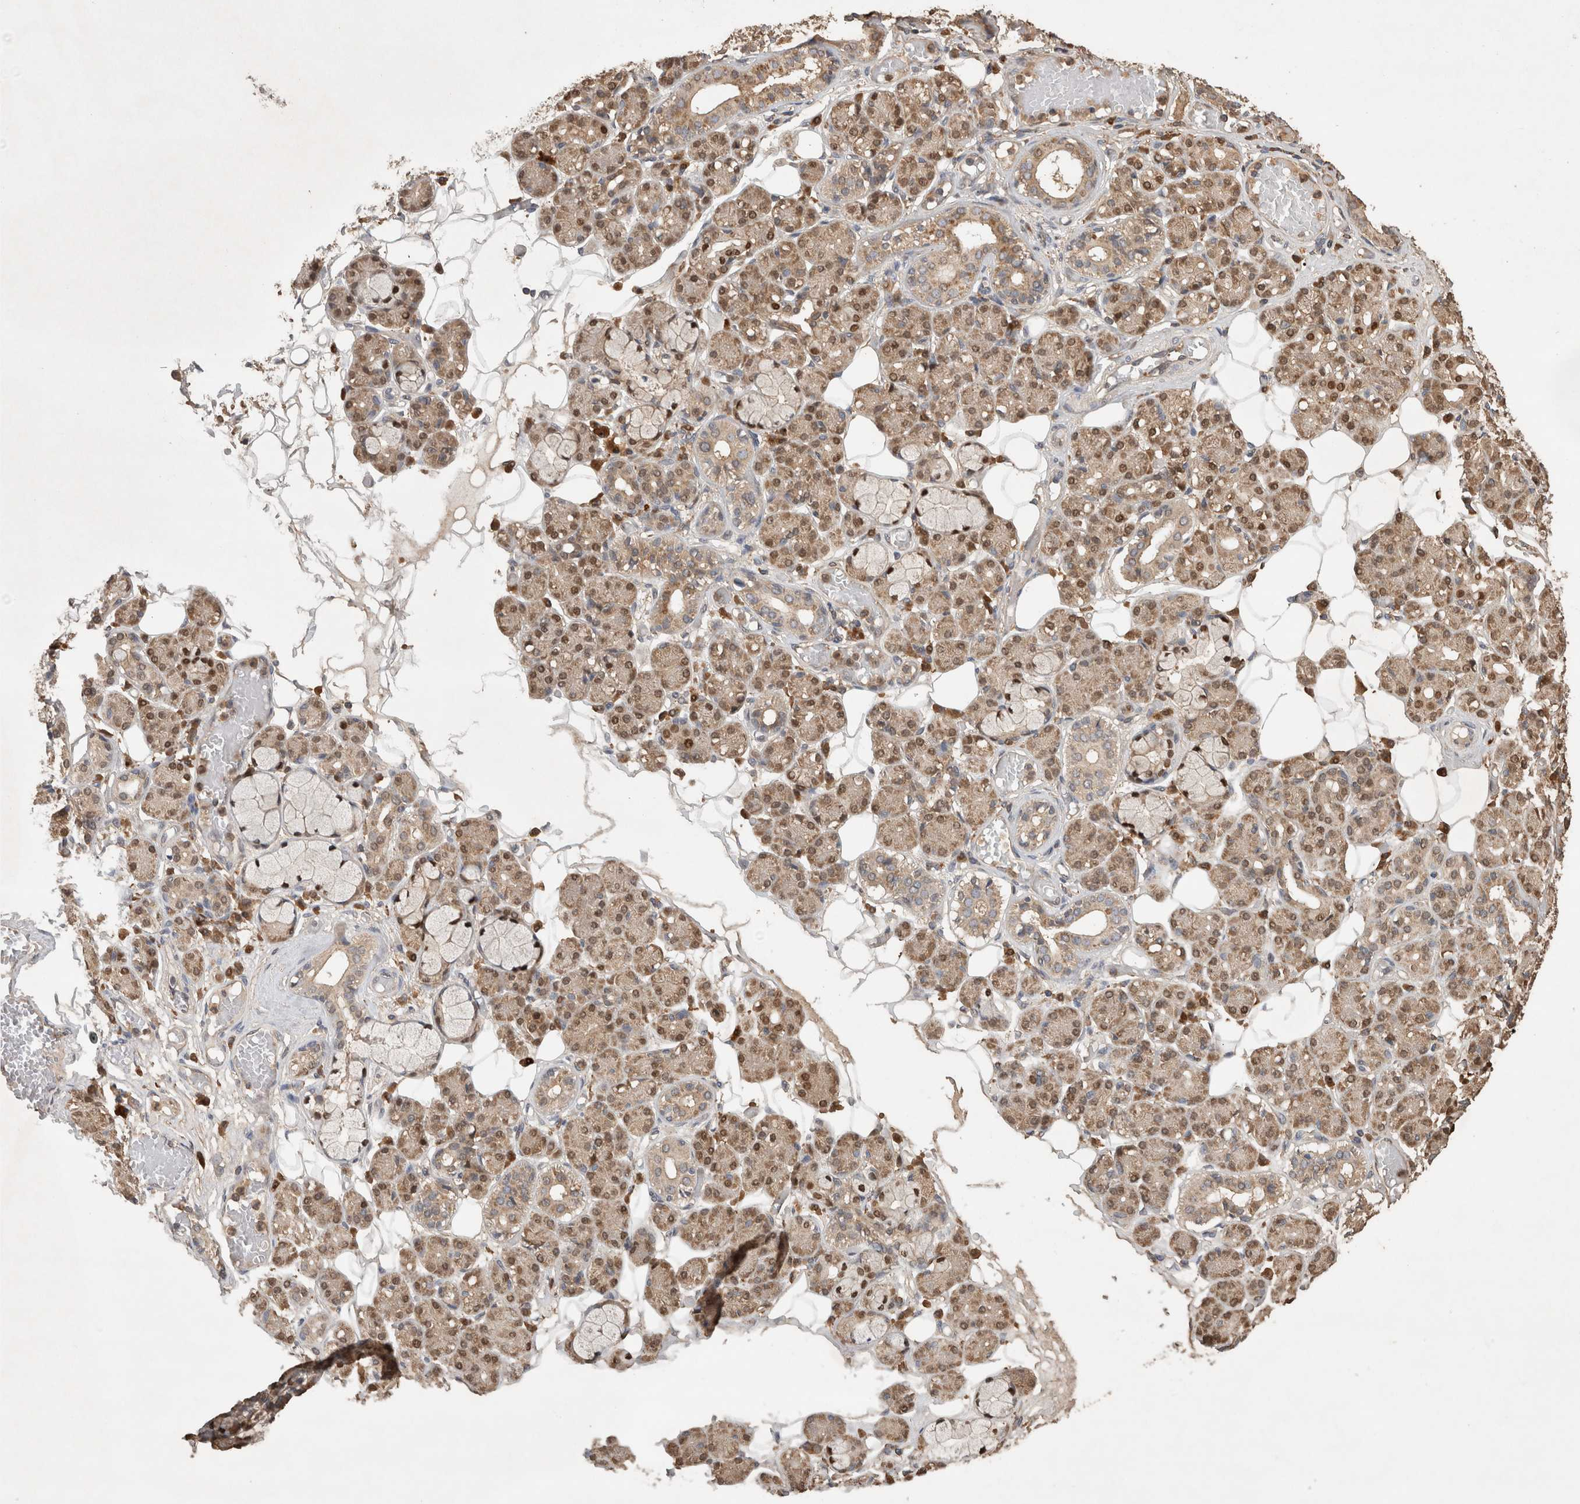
{"staining": {"intensity": "moderate", "quantity": ">75%", "location": "cytoplasmic/membranous,nuclear"}, "tissue": "salivary gland", "cell_type": "Glandular cells", "image_type": "normal", "snomed": [{"axis": "morphology", "description": "Normal tissue, NOS"}, {"axis": "topography", "description": "Salivary gland"}], "caption": "The immunohistochemical stain highlights moderate cytoplasmic/membranous,nuclear positivity in glandular cells of normal salivary gland. (DAB IHC, brown staining for protein, blue staining for nuclei).", "gene": "OTUD7B", "patient": {"sex": "male", "age": 63}}